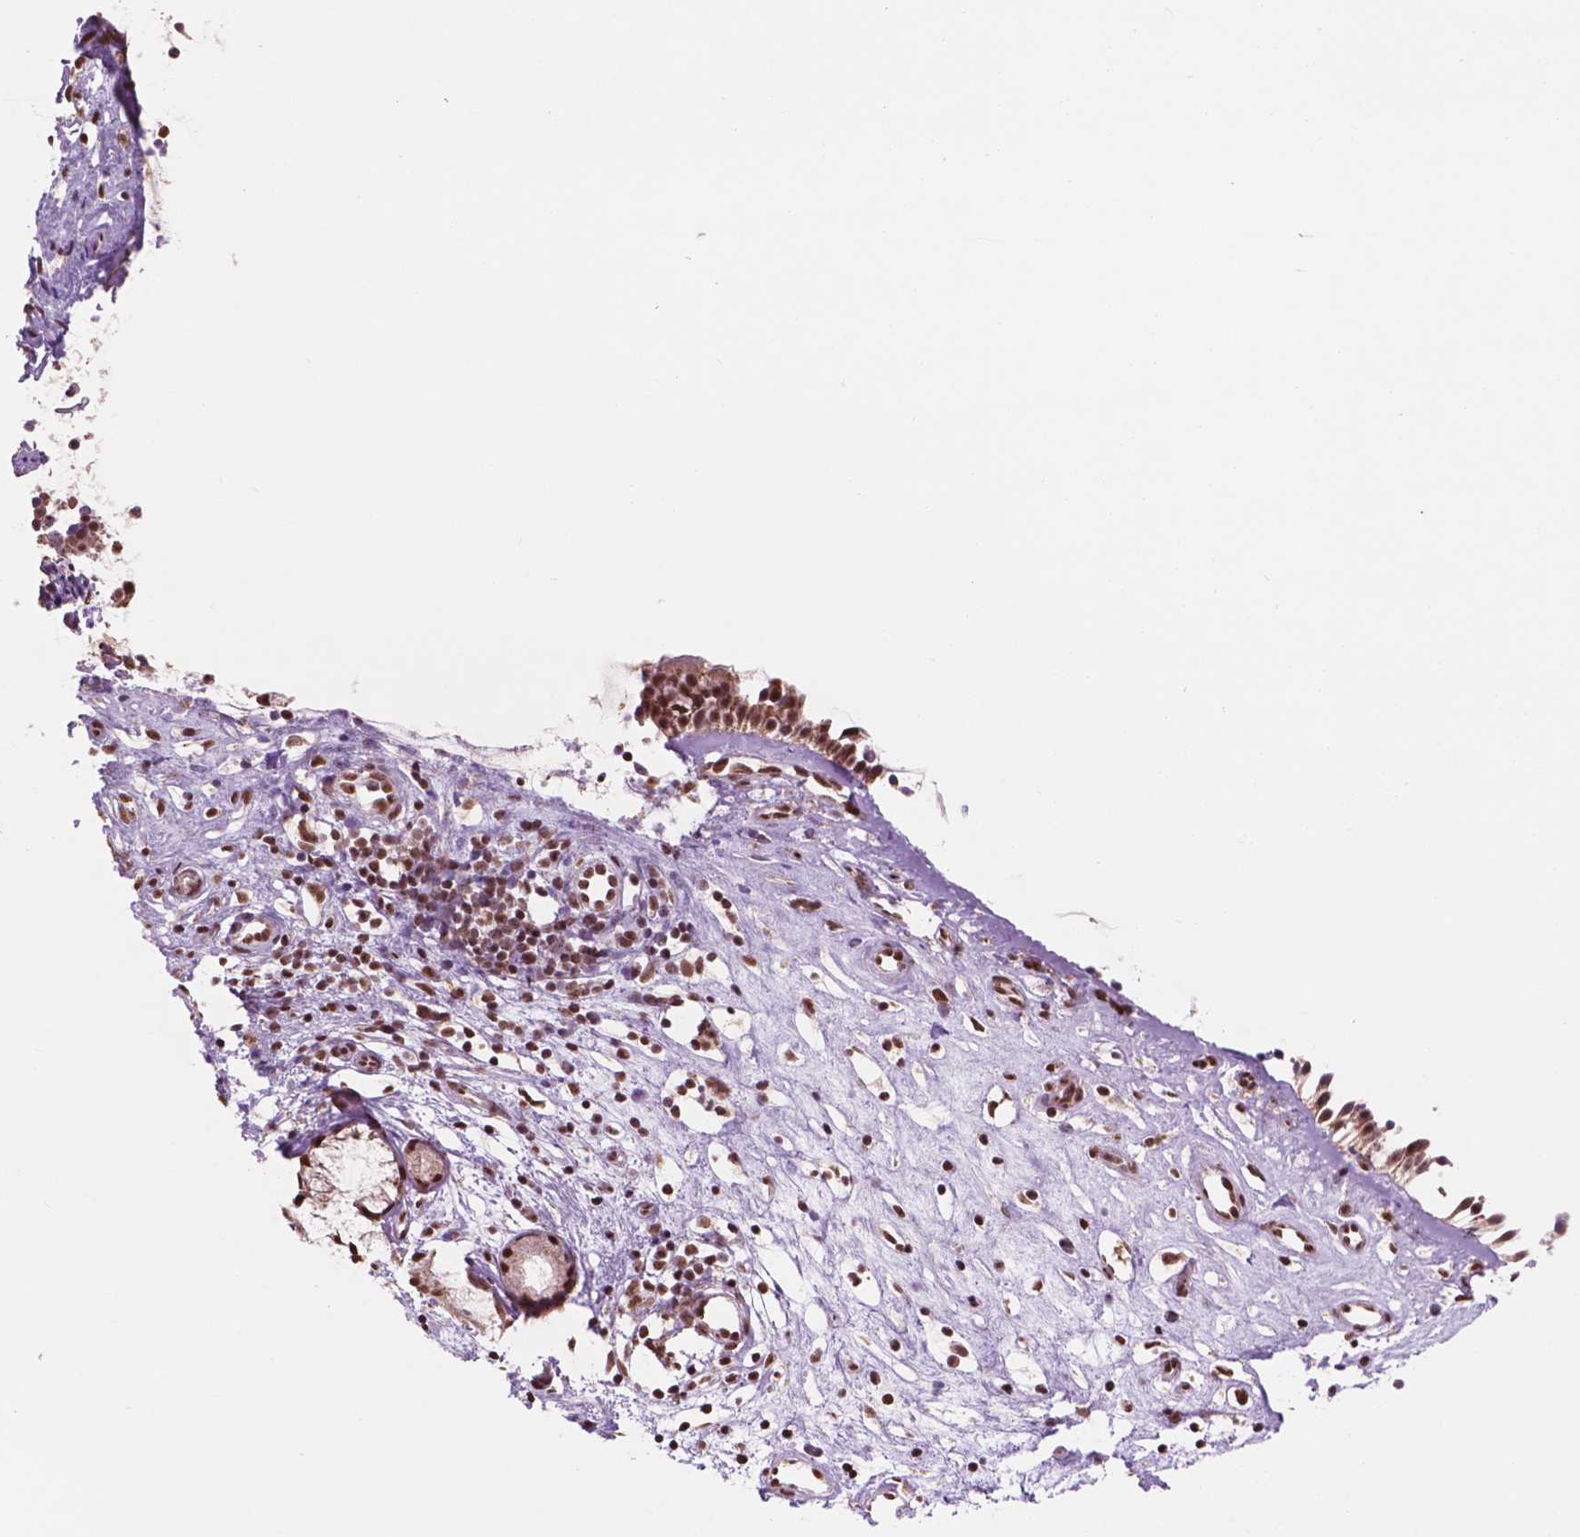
{"staining": {"intensity": "strong", "quantity": ">75%", "location": "cytoplasmic/membranous,nuclear"}, "tissue": "nasopharynx", "cell_type": "Respiratory epithelial cells", "image_type": "normal", "snomed": [{"axis": "morphology", "description": "Normal tissue, NOS"}, {"axis": "topography", "description": "Nasopharynx"}], "caption": "Unremarkable nasopharynx was stained to show a protein in brown. There is high levels of strong cytoplasmic/membranous,nuclear positivity in approximately >75% of respiratory epithelial cells. The staining was performed using DAB (3,3'-diaminobenzidine) to visualize the protein expression in brown, while the nuclei were stained in blue with hematoxylin (Magnification: 20x).", "gene": "NDUFA10", "patient": {"sex": "female", "age": 52}}